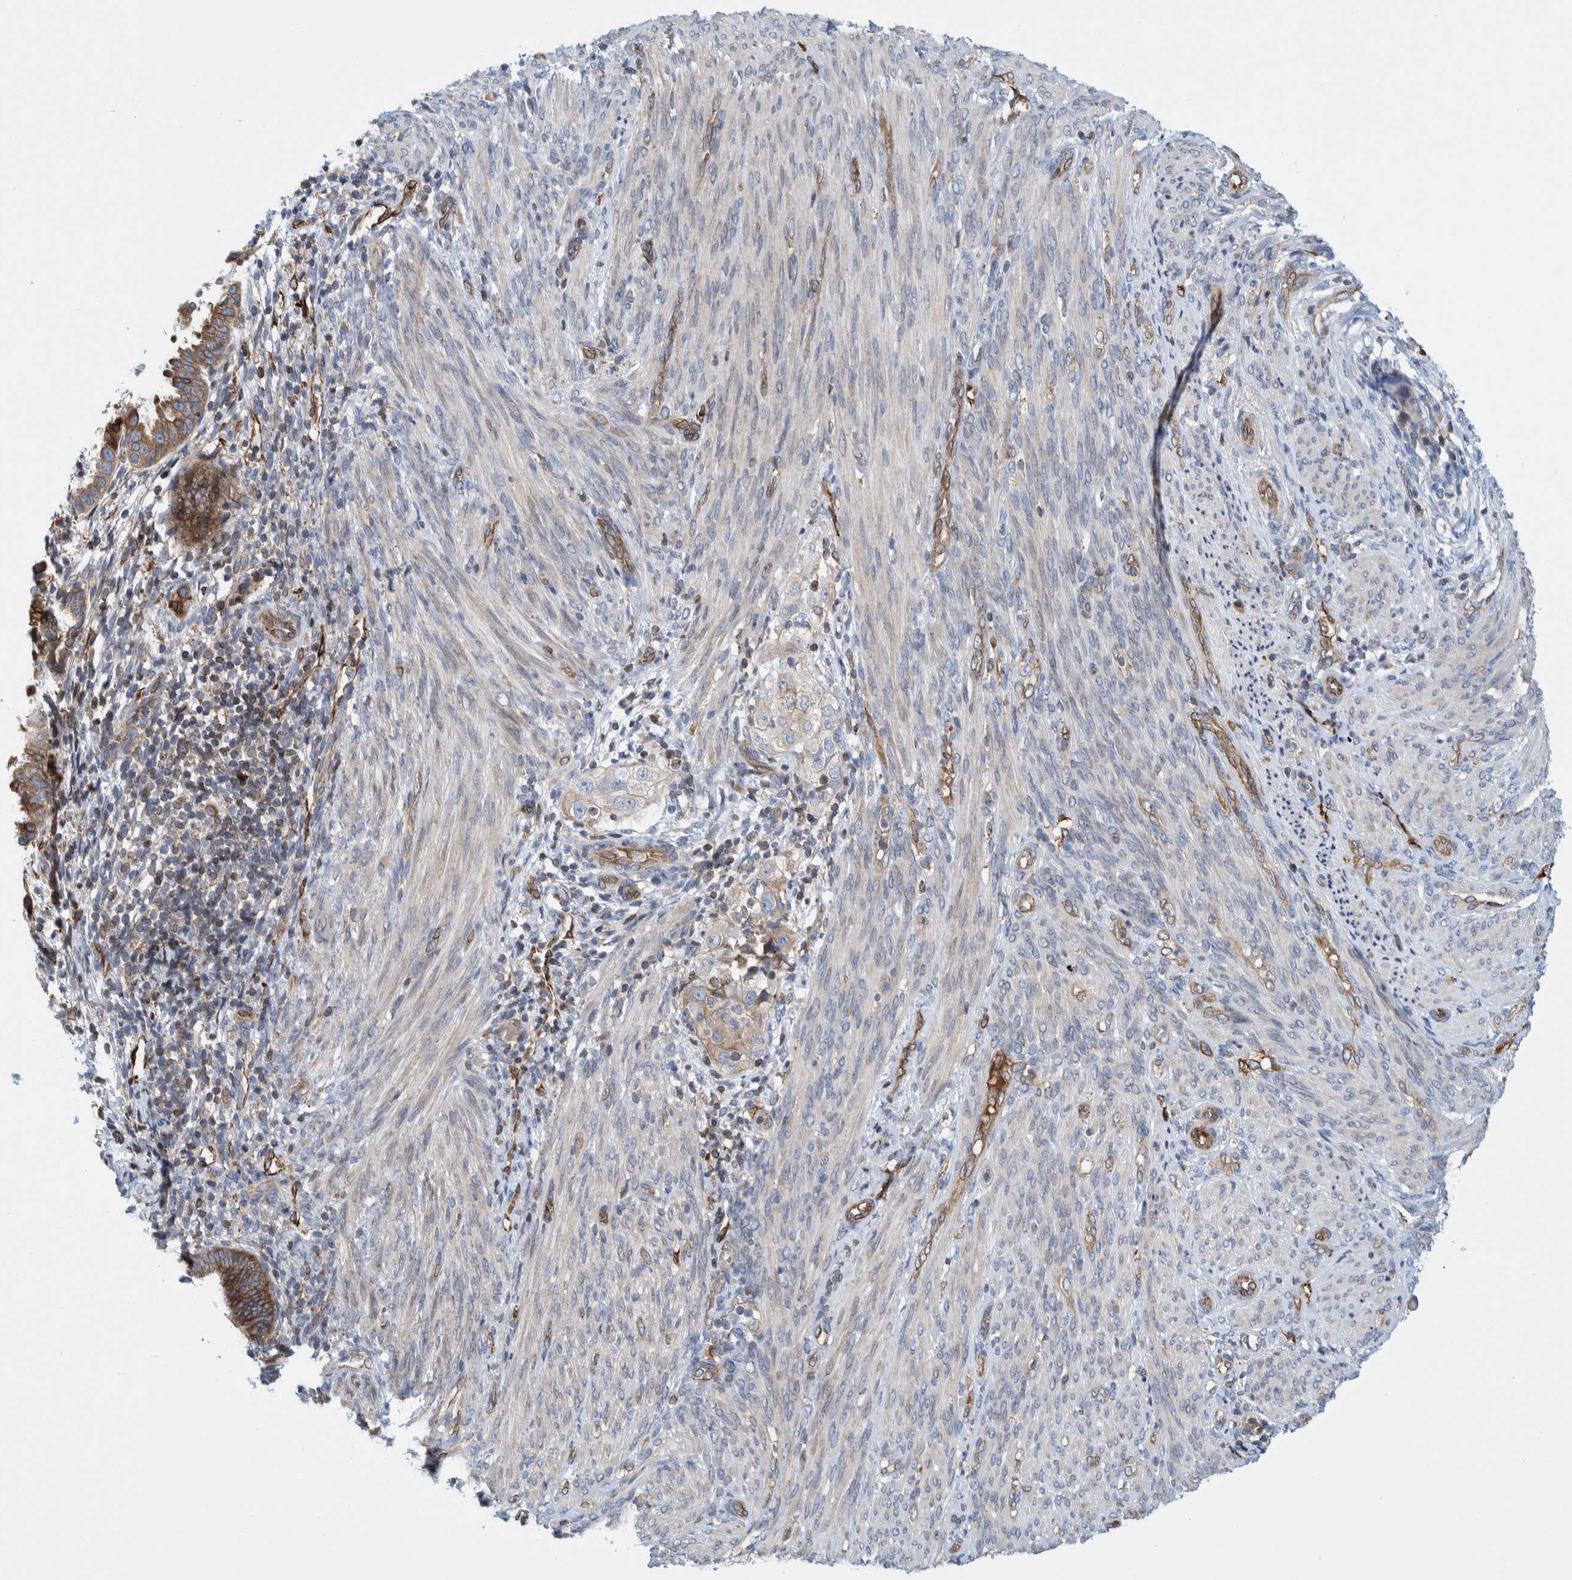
{"staining": {"intensity": "moderate", "quantity": "25%-75%", "location": "cytoplasmic/membranous"}, "tissue": "endometrial cancer", "cell_type": "Tumor cells", "image_type": "cancer", "snomed": [{"axis": "morphology", "description": "Adenocarcinoma, NOS"}, {"axis": "topography", "description": "Endometrium"}], "caption": "This photomicrograph demonstrates endometrial adenocarcinoma stained with immunohistochemistry (IHC) to label a protein in brown. The cytoplasmic/membranous of tumor cells show moderate positivity for the protein. Nuclei are counter-stained blue.", "gene": "THEM6", "patient": {"sex": "female", "age": 85}}